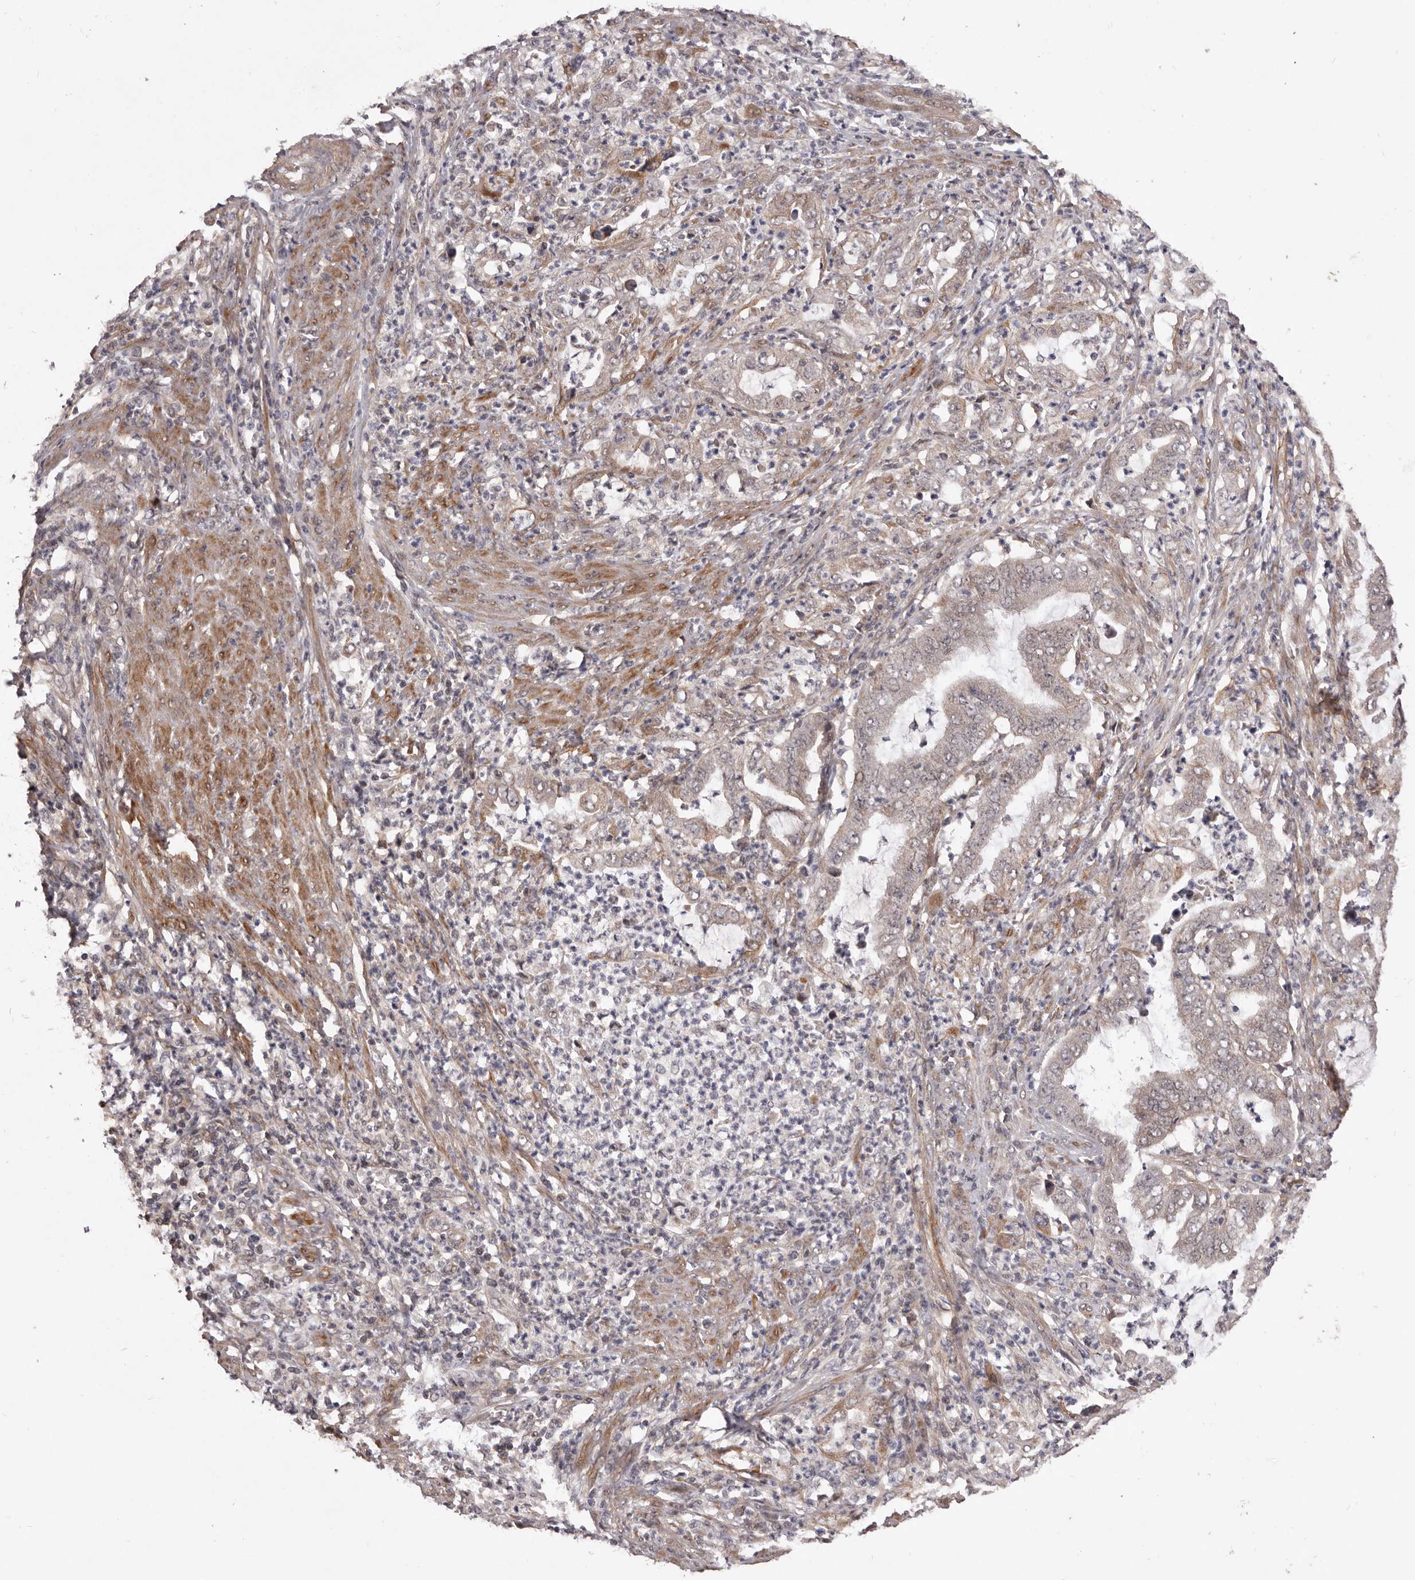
{"staining": {"intensity": "weak", "quantity": "<25%", "location": "cytoplasmic/membranous"}, "tissue": "endometrial cancer", "cell_type": "Tumor cells", "image_type": "cancer", "snomed": [{"axis": "morphology", "description": "Adenocarcinoma, NOS"}, {"axis": "topography", "description": "Endometrium"}], "caption": "The IHC photomicrograph has no significant positivity in tumor cells of adenocarcinoma (endometrial) tissue.", "gene": "CELF3", "patient": {"sex": "female", "age": 51}}